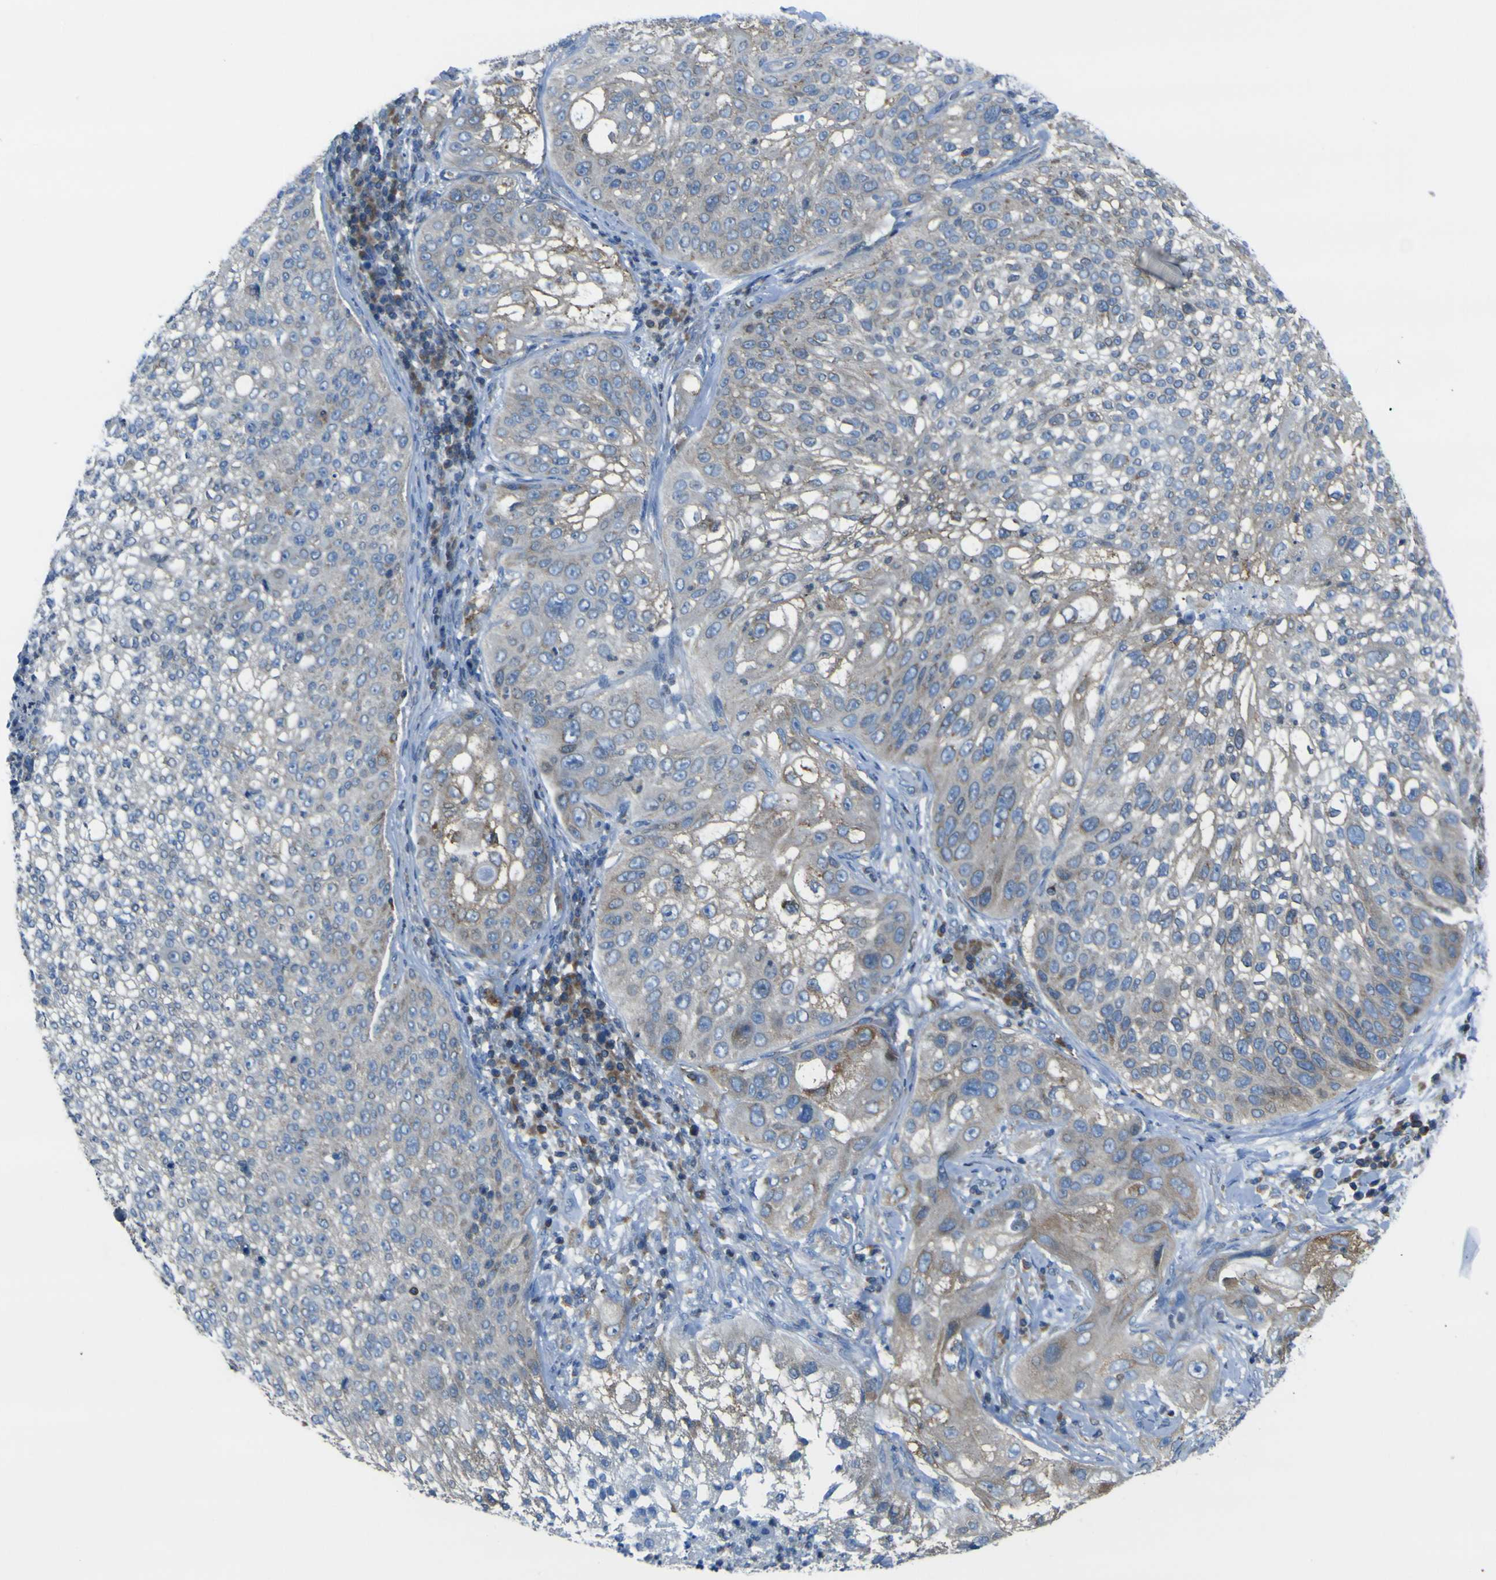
{"staining": {"intensity": "moderate", "quantity": ">75%", "location": "cytoplasmic/membranous"}, "tissue": "lung cancer", "cell_type": "Tumor cells", "image_type": "cancer", "snomed": [{"axis": "morphology", "description": "Inflammation, NOS"}, {"axis": "morphology", "description": "Squamous cell carcinoma, NOS"}, {"axis": "topography", "description": "Lymph node"}, {"axis": "topography", "description": "Soft tissue"}, {"axis": "topography", "description": "Lung"}], "caption": "Immunohistochemical staining of squamous cell carcinoma (lung) shows moderate cytoplasmic/membranous protein positivity in about >75% of tumor cells. (brown staining indicates protein expression, while blue staining denotes nuclei).", "gene": "STIM1", "patient": {"sex": "male", "age": 66}}